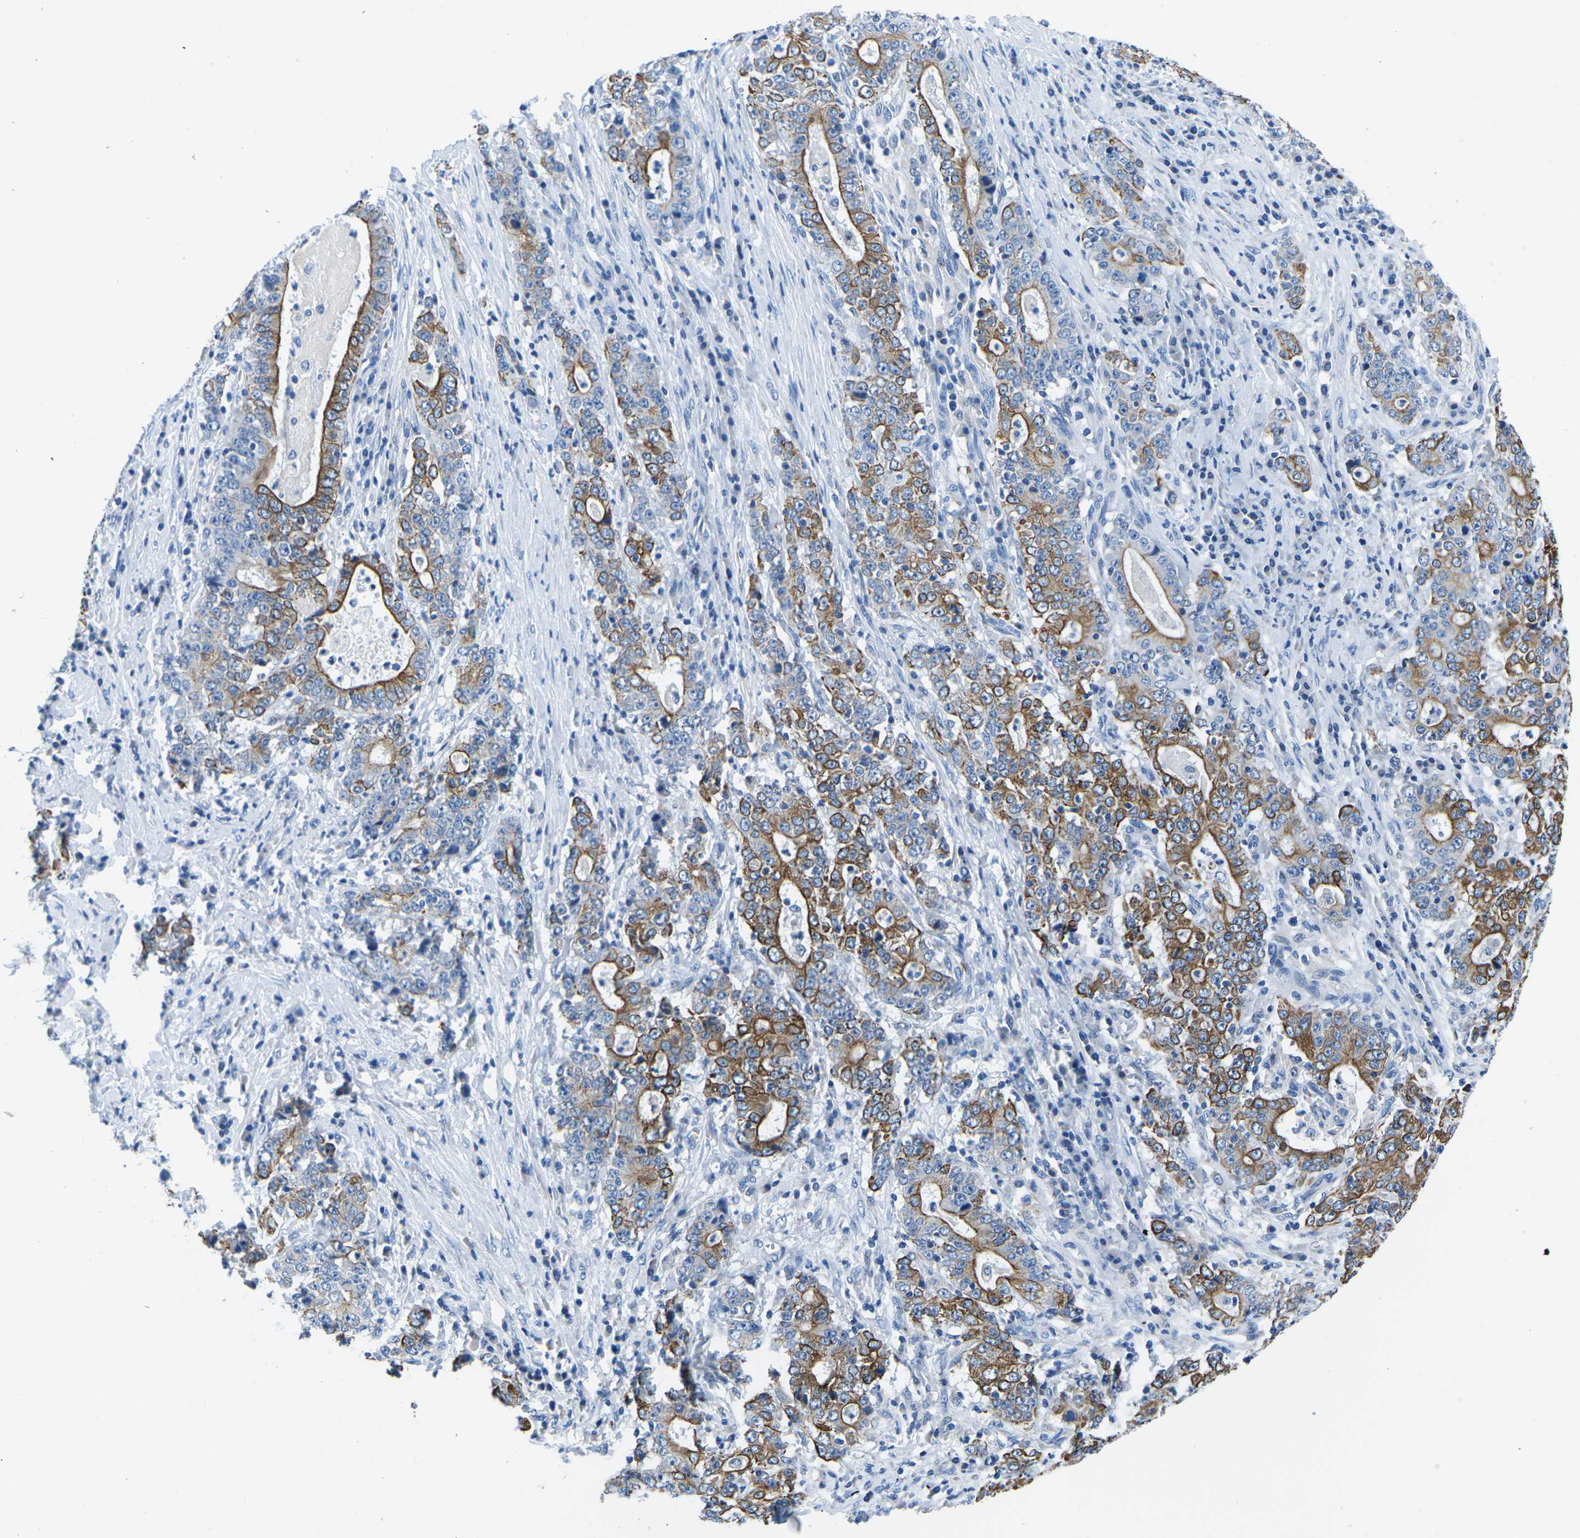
{"staining": {"intensity": "strong", "quantity": ">75%", "location": "cytoplasmic/membranous"}, "tissue": "stomach cancer", "cell_type": "Tumor cells", "image_type": "cancer", "snomed": [{"axis": "morphology", "description": "Normal tissue, NOS"}, {"axis": "morphology", "description": "Adenocarcinoma, NOS"}, {"axis": "topography", "description": "Stomach, upper"}, {"axis": "topography", "description": "Stomach"}], "caption": "This histopathology image displays adenocarcinoma (stomach) stained with IHC to label a protein in brown. The cytoplasmic/membranous of tumor cells show strong positivity for the protein. Nuclei are counter-stained blue.", "gene": "TM6SF1", "patient": {"sex": "male", "age": 59}}